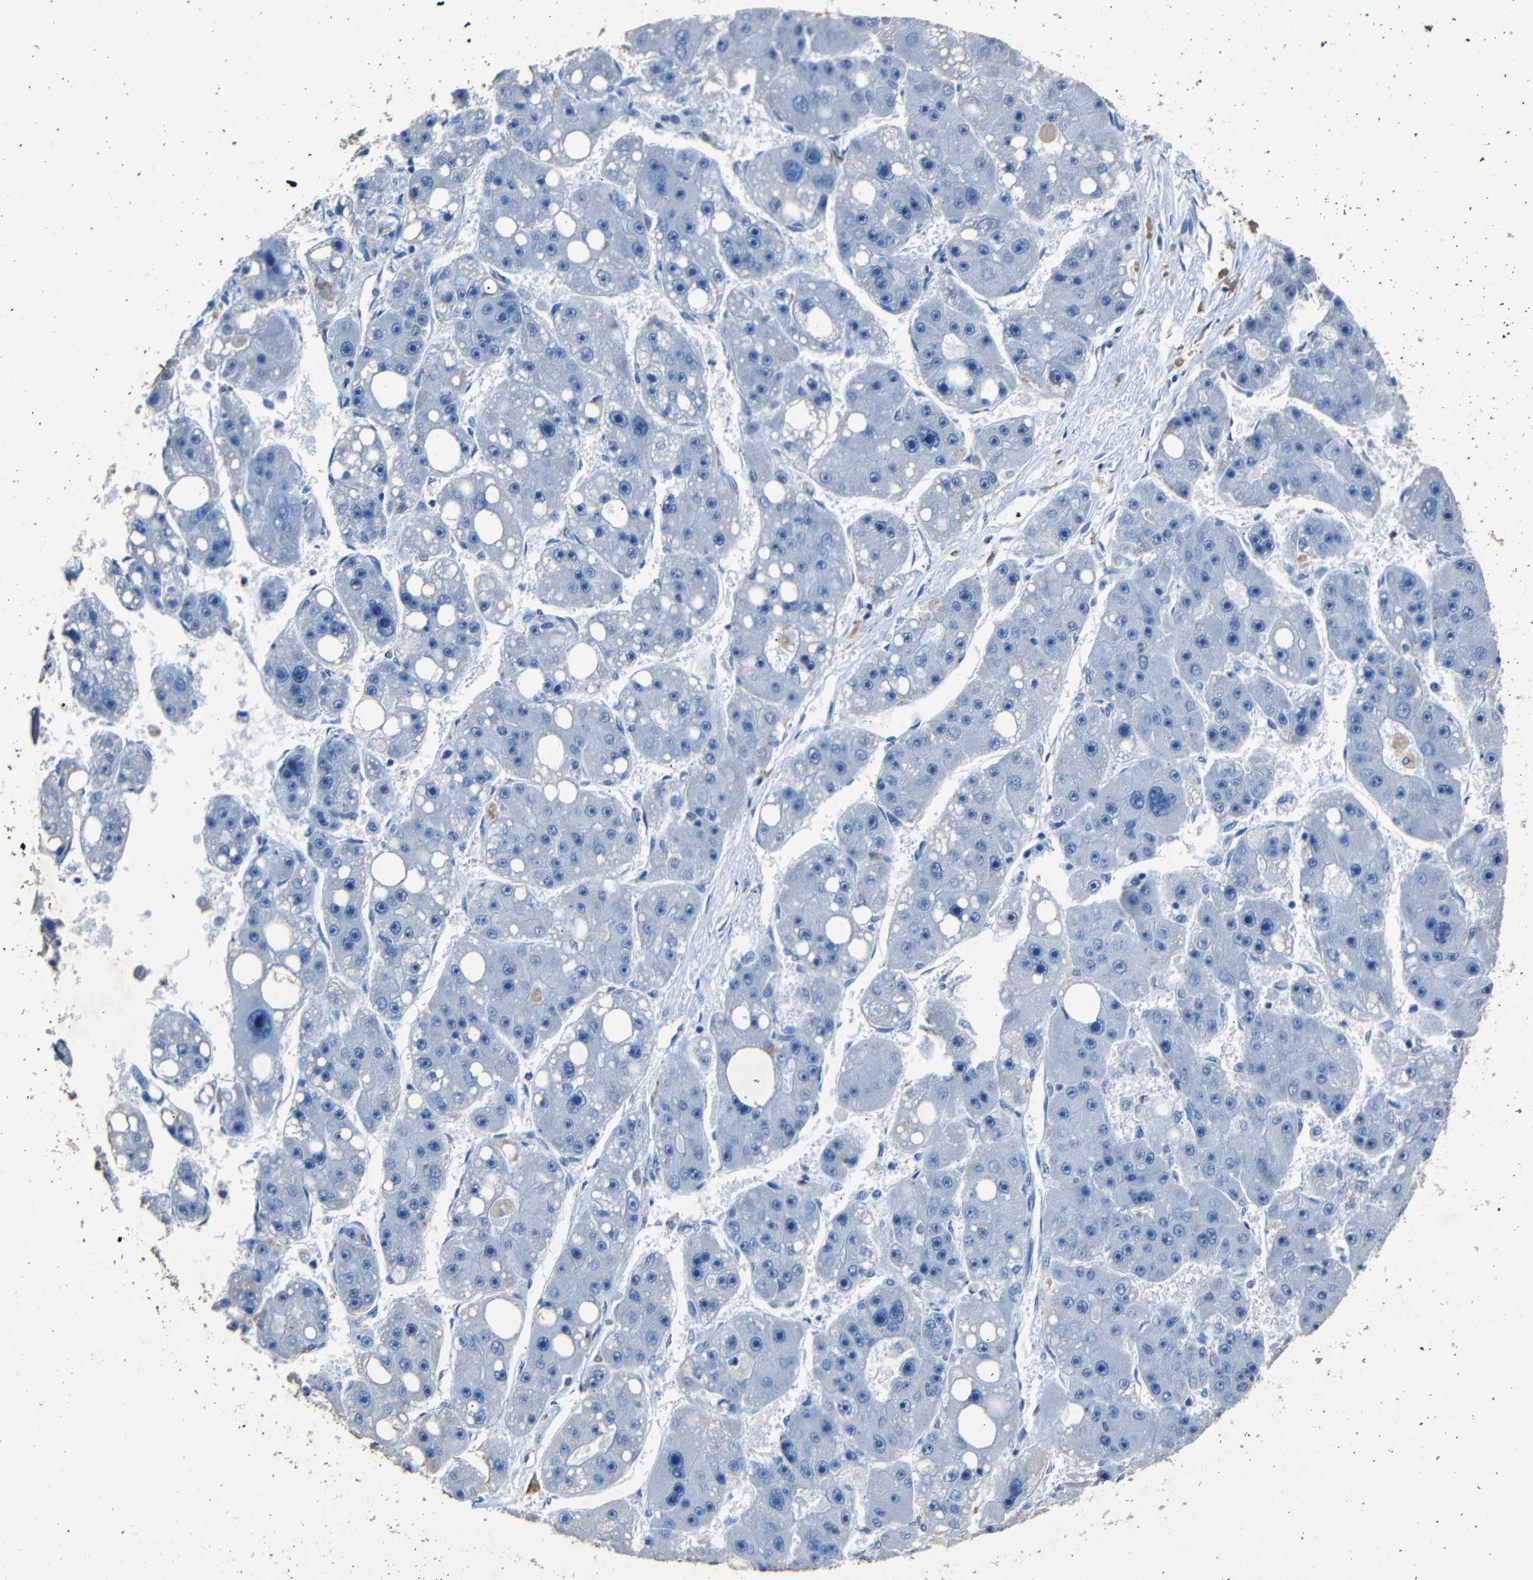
{"staining": {"intensity": "negative", "quantity": "none", "location": "none"}, "tissue": "liver cancer", "cell_type": "Tumor cells", "image_type": "cancer", "snomed": [{"axis": "morphology", "description": "Carcinoma, Hepatocellular, NOS"}, {"axis": "topography", "description": "Liver"}], "caption": "High power microscopy histopathology image of an IHC image of hepatocellular carcinoma (liver), revealing no significant expression in tumor cells. The staining is performed using DAB (3,3'-diaminobenzidine) brown chromogen with nuclei counter-stained in using hematoxylin.", "gene": "CLDN11", "patient": {"sex": "female", "age": 61}}